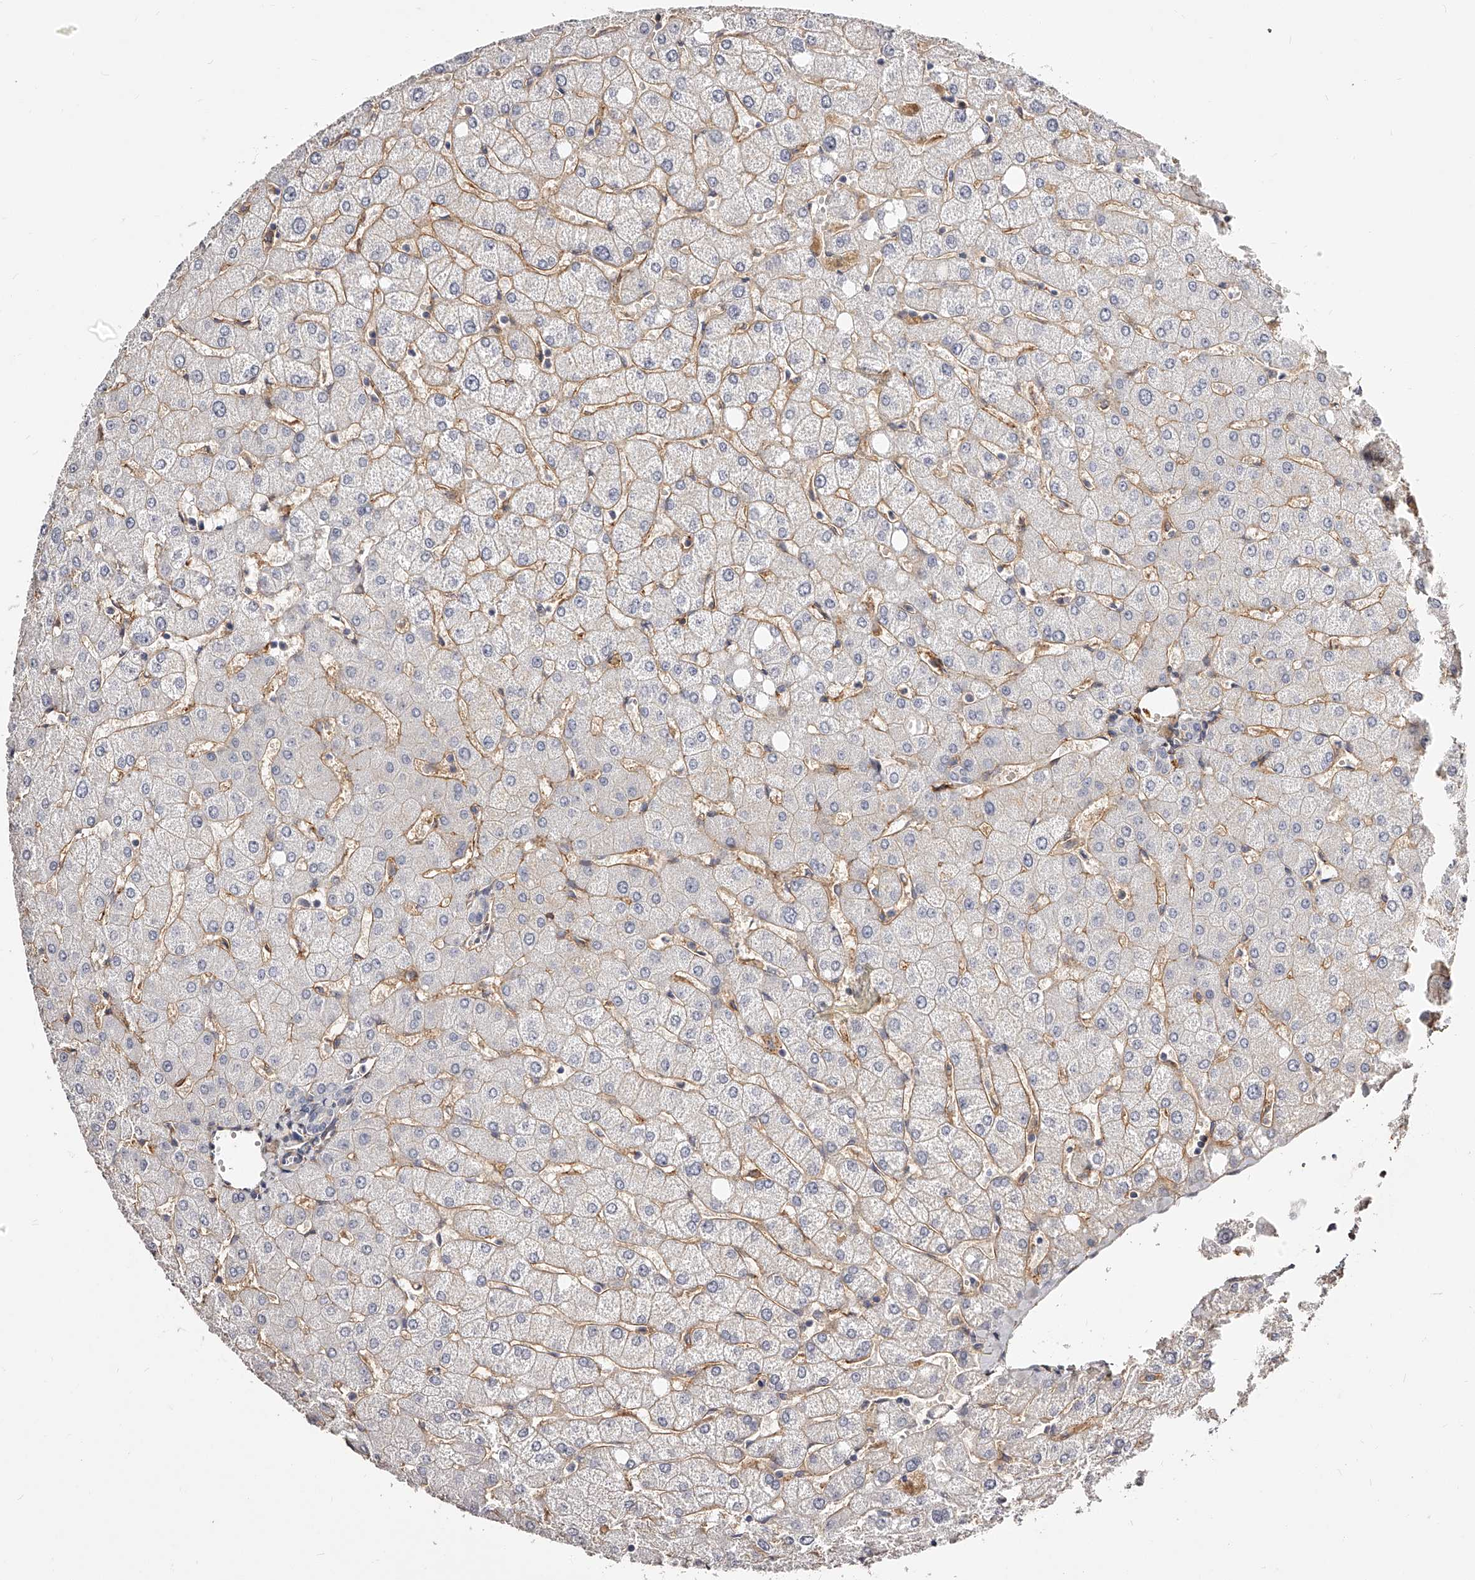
{"staining": {"intensity": "negative", "quantity": "none", "location": "none"}, "tissue": "liver", "cell_type": "Cholangiocytes", "image_type": "normal", "snomed": [{"axis": "morphology", "description": "Normal tissue, NOS"}, {"axis": "topography", "description": "Liver"}], "caption": "The photomicrograph shows no staining of cholangiocytes in unremarkable liver.", "gene": "CD82", "patient": {"sex": "female", "age": 54}}